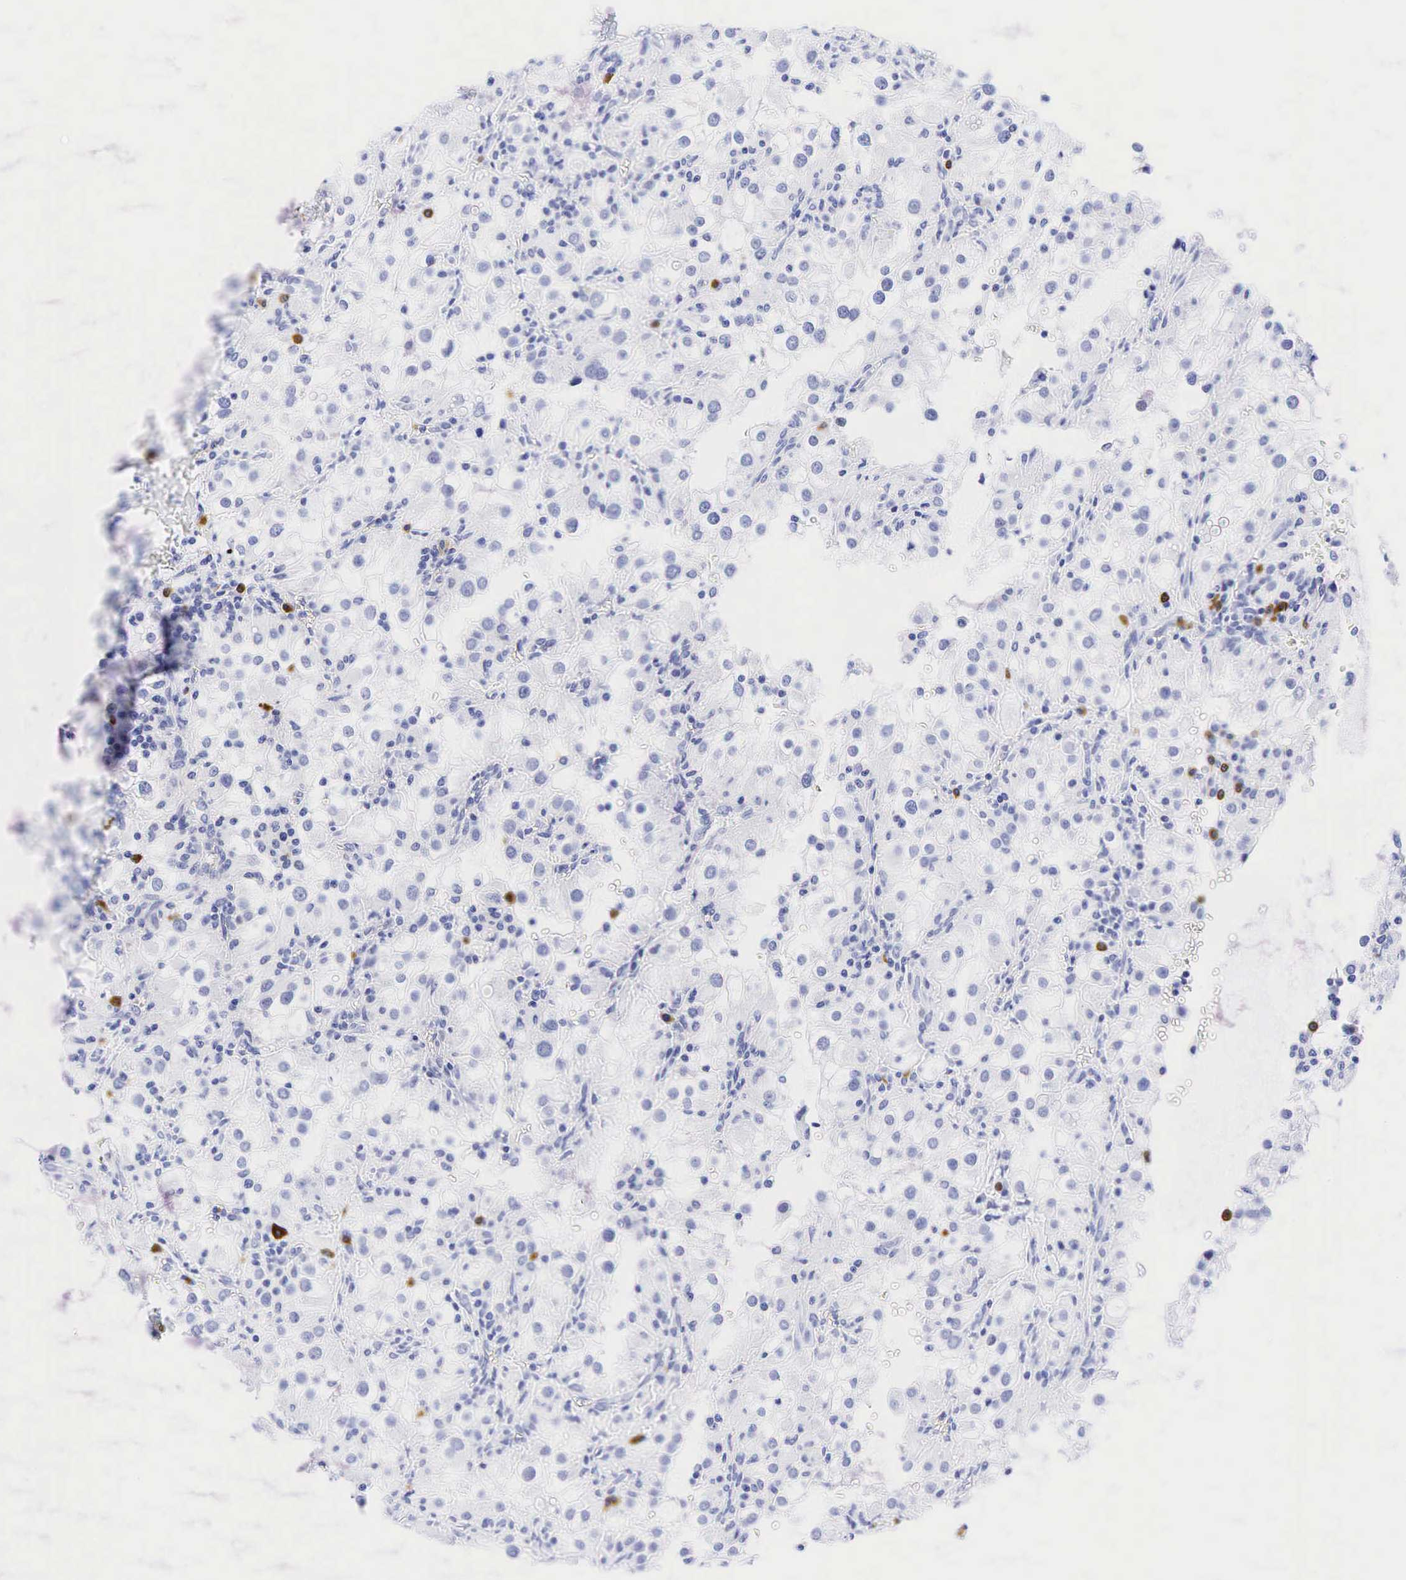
{"staining": {"intensity": "negative", "quantity": "none", "location": "none"}, "tissue": "renal cancer", "cell_type": "Tumor cells", "image_type": "cancer", "snomed": [{"axis": "morphology", "description": "Adenocarcinoma, NOS"}, {"axis": "topography", "description": "Kidney"}], "caption": "Renal adenocarcinoma stained for a protein using immunohistochemistry (IHC) exhibits no expression tumor cells.", "gene": "CD79A", "patient": {"sex": "female", "age": 52}}